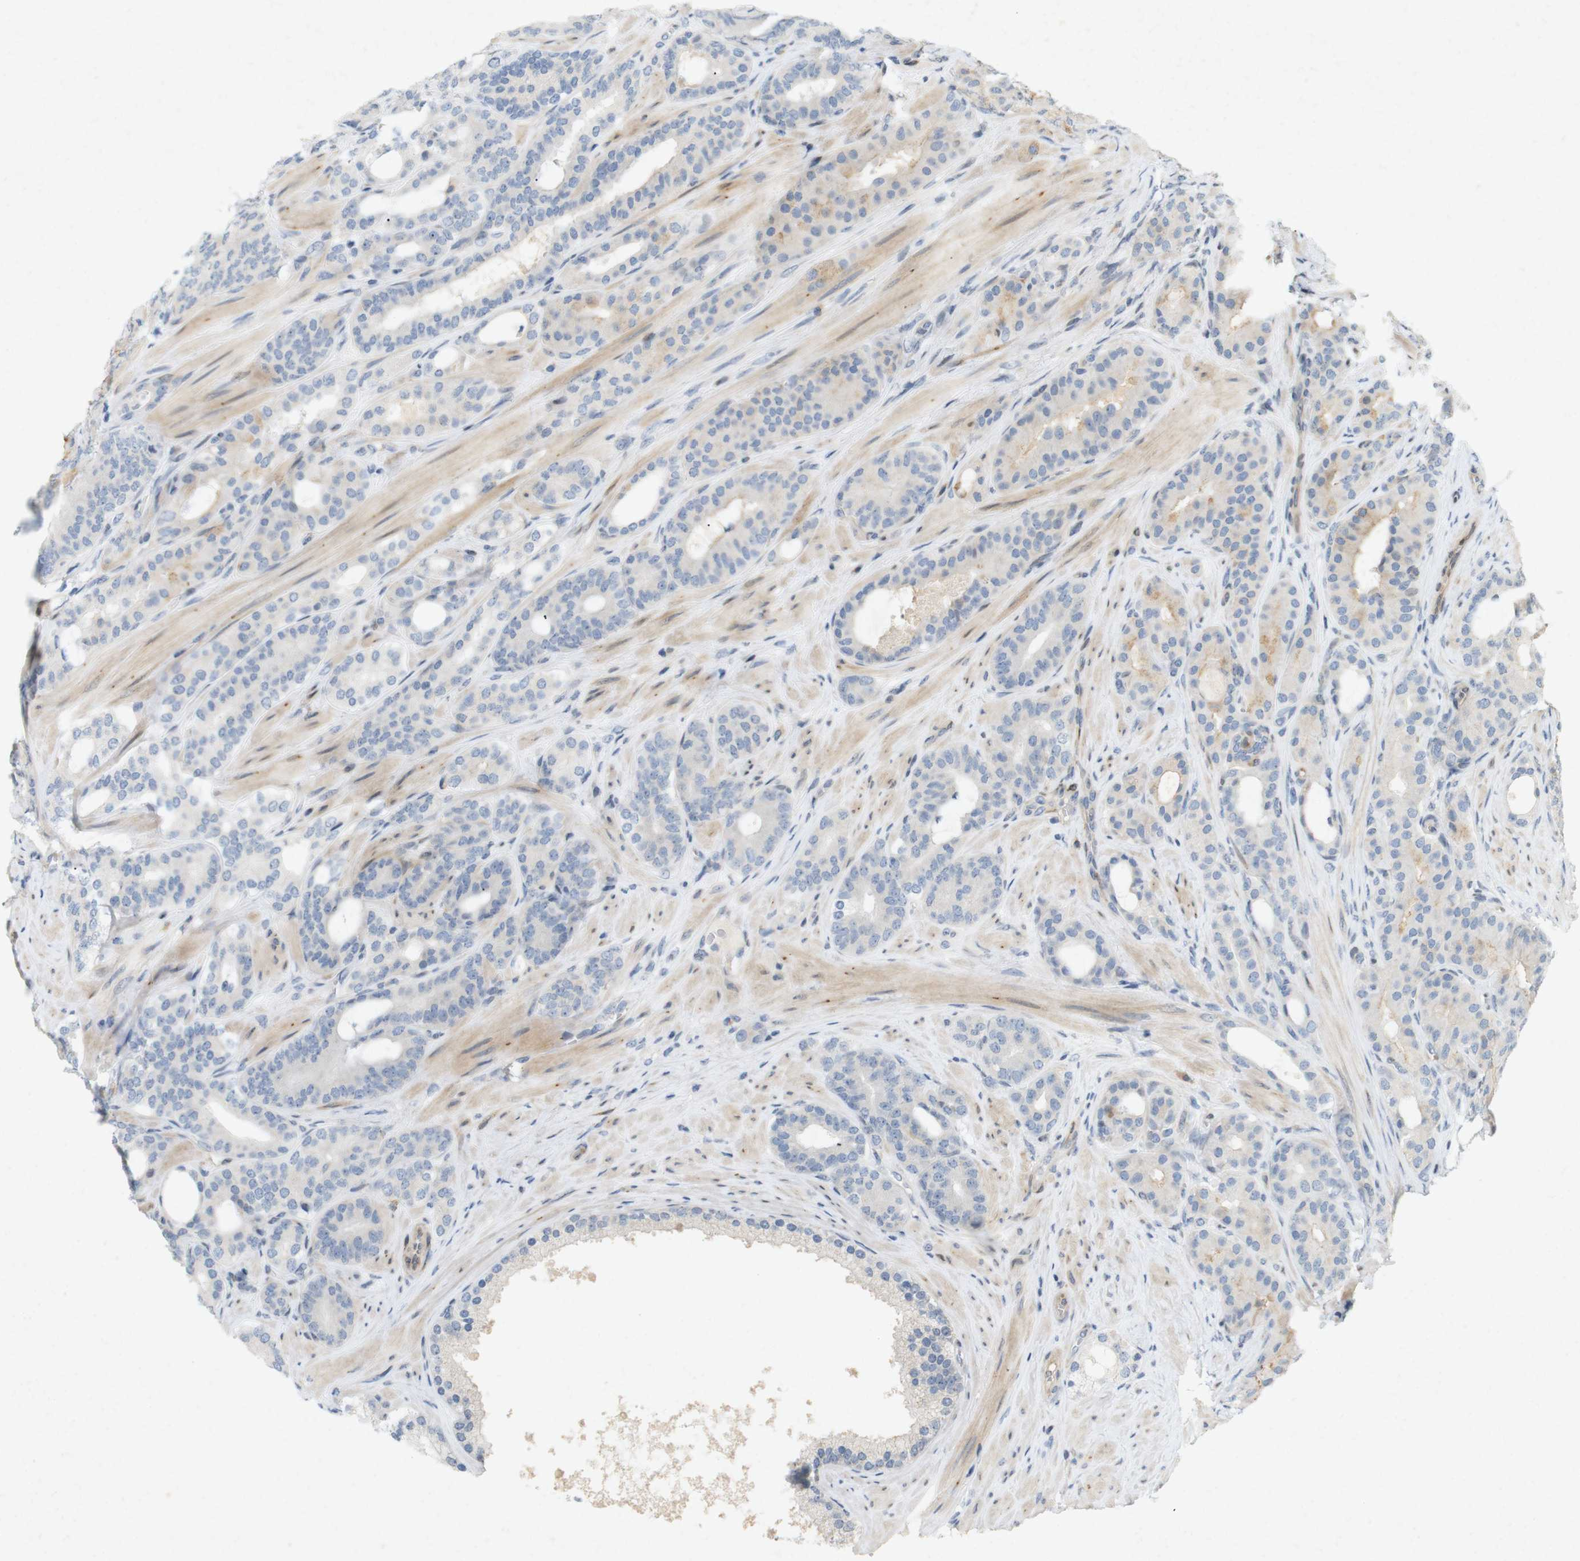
{"staining": {"intensity": "weak", "quantity": "<25%", "location": "cytoplasmic/membranous"}, "tissue": "prostate cancer", "cell_type": "Tumor cells", "image_type": "cancer", "snomed": [{"axis": "morphology", "description": "Adenocarcinoma, Low grade"}, {"axis": "topography", "description": "Prostate"}], "caption": "There is no significant expression in tumor cells of adenocarcinoma (low-grade) (prostate).", "gene": "PPP1R14A", "patient": {"sex": "male", "age": 63}}